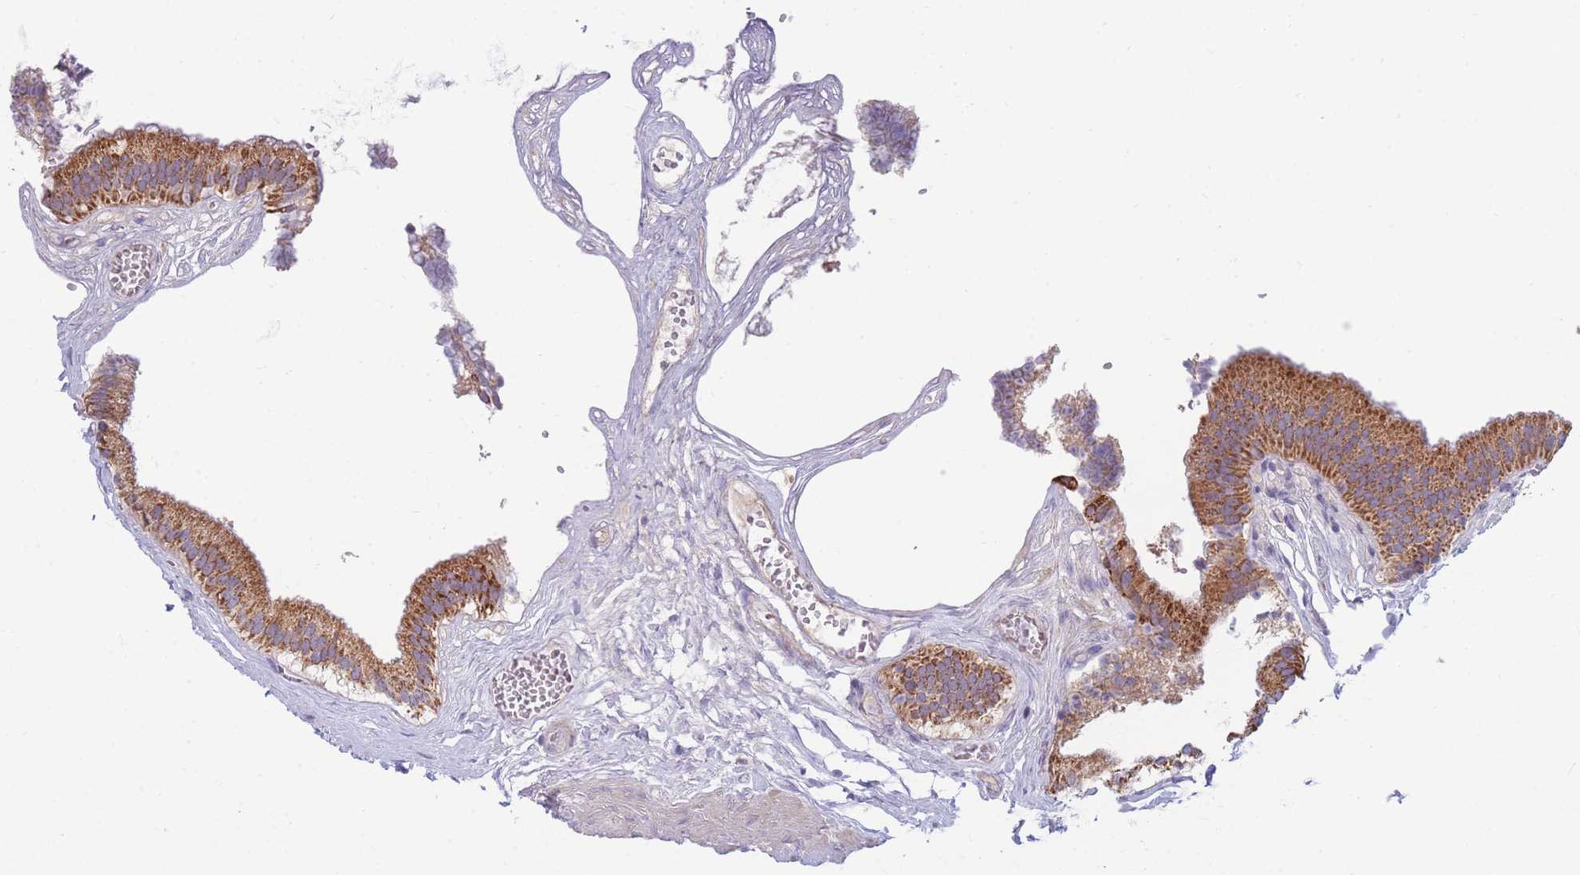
{"staining": {"intensity": "strong", "quantity": ">75%", "location": "cytoplasmic/membranous"}, "tissue": "gallbladder", "cell_type": "Glandular cells", "image_type": "normal", "snomed": [{"axis": "morphology", "description": "Normal tissue, NOS"}, {"axis": "topography", "description": "Gallbladder"}], "caption": "Immunohistochemistry (DAB (3,3'-diaminobenzidine)) staining of unremarkable gallbladder reveals strong cytoplasmic/membranous protein expression in about >75% of glandular cells.", "gene": "MRPS11", "patient": {"sex": "female", "age": 54}}